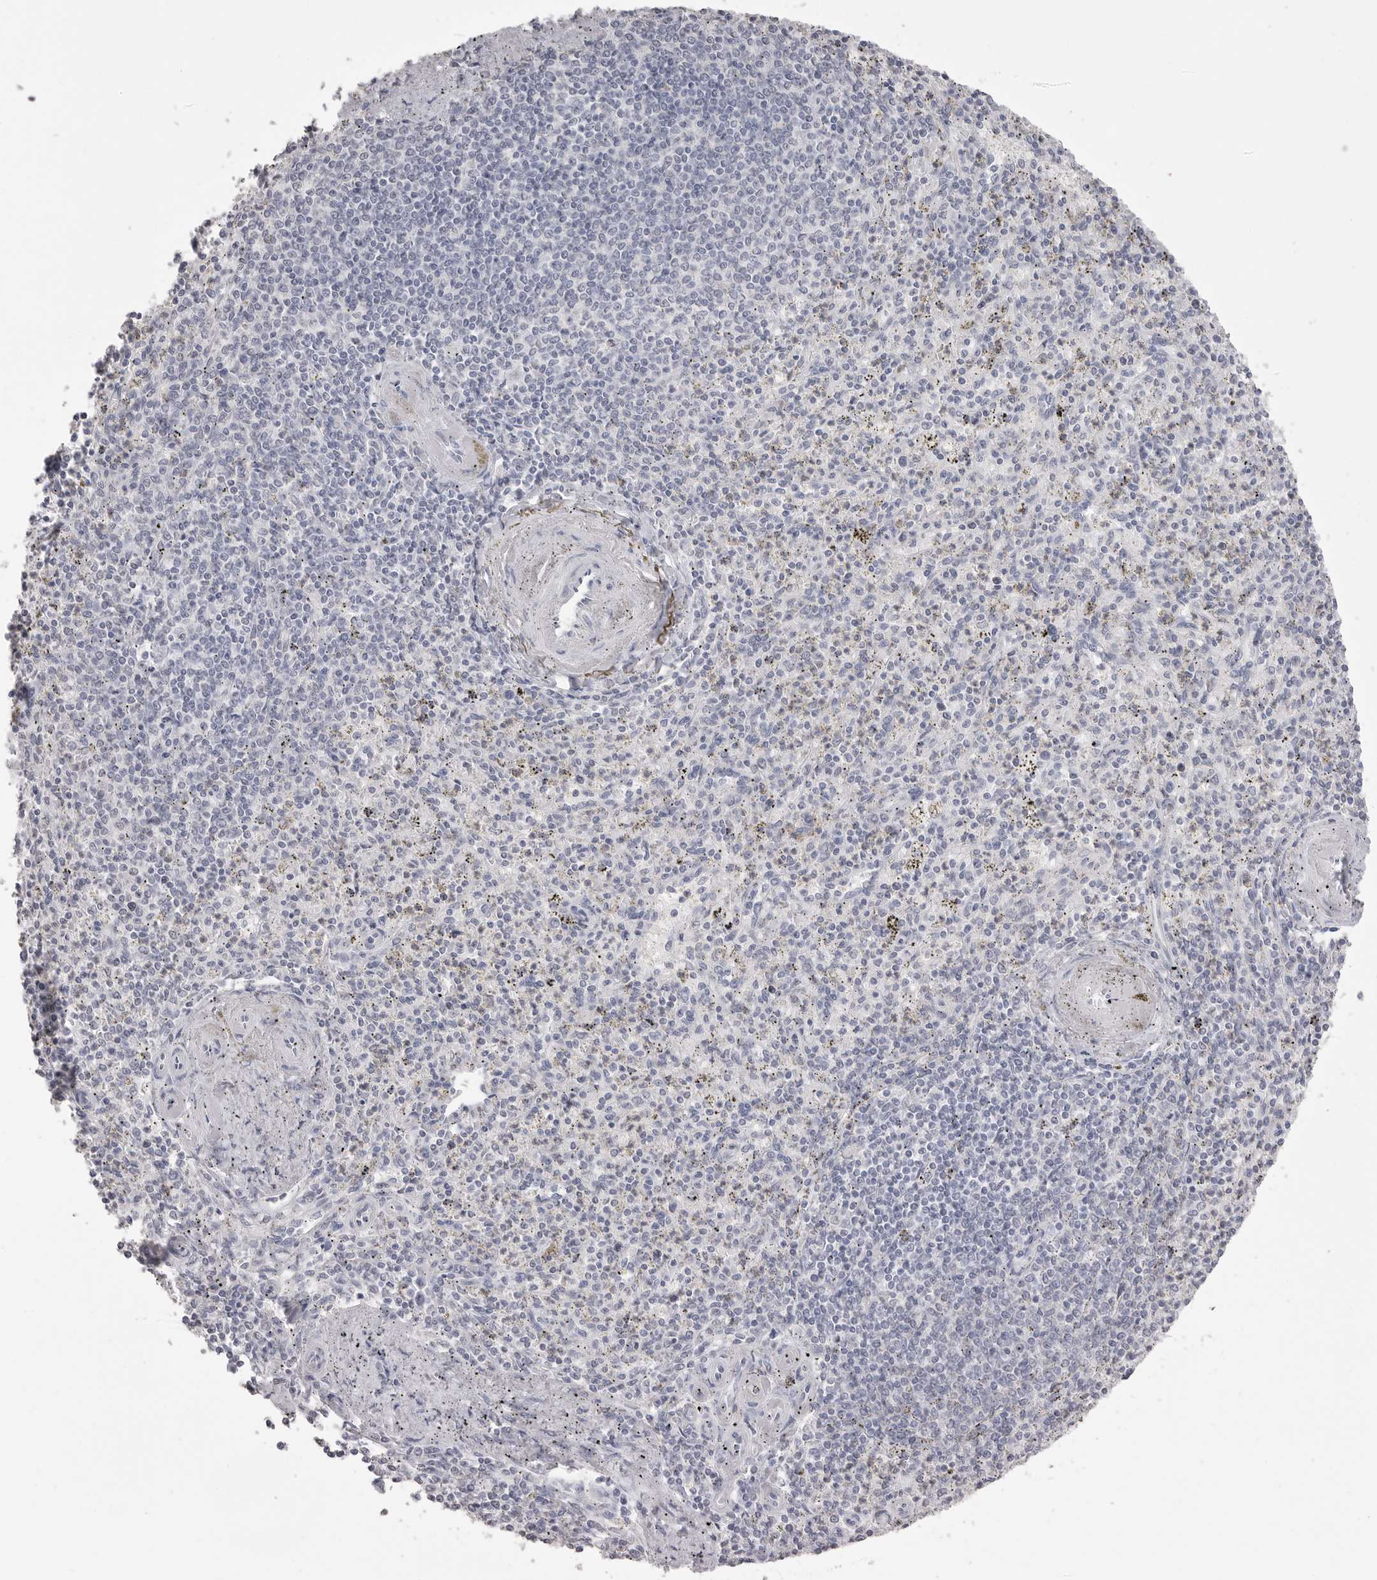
{"staining": {"intensity": "negative", "quantity": "none", "location": "none"}, "tissue": "spleen", "cell_type": "Cells in red pulp", "image_type": "normal", "snomed": [{"axis": "morphology", "description": "Normal tissue, NOS"}, {"axis": "topography", "description": "Spleen"}], "caption": "A high-resolution histopathology image shows immunohistochemistry staining of normal spleen, which demonstrates no significant positivity in cells in red pulp. Nuclei are stained in blue.", "gene": "ICAM5", "patient": {"sex": "male", "age": 72}}